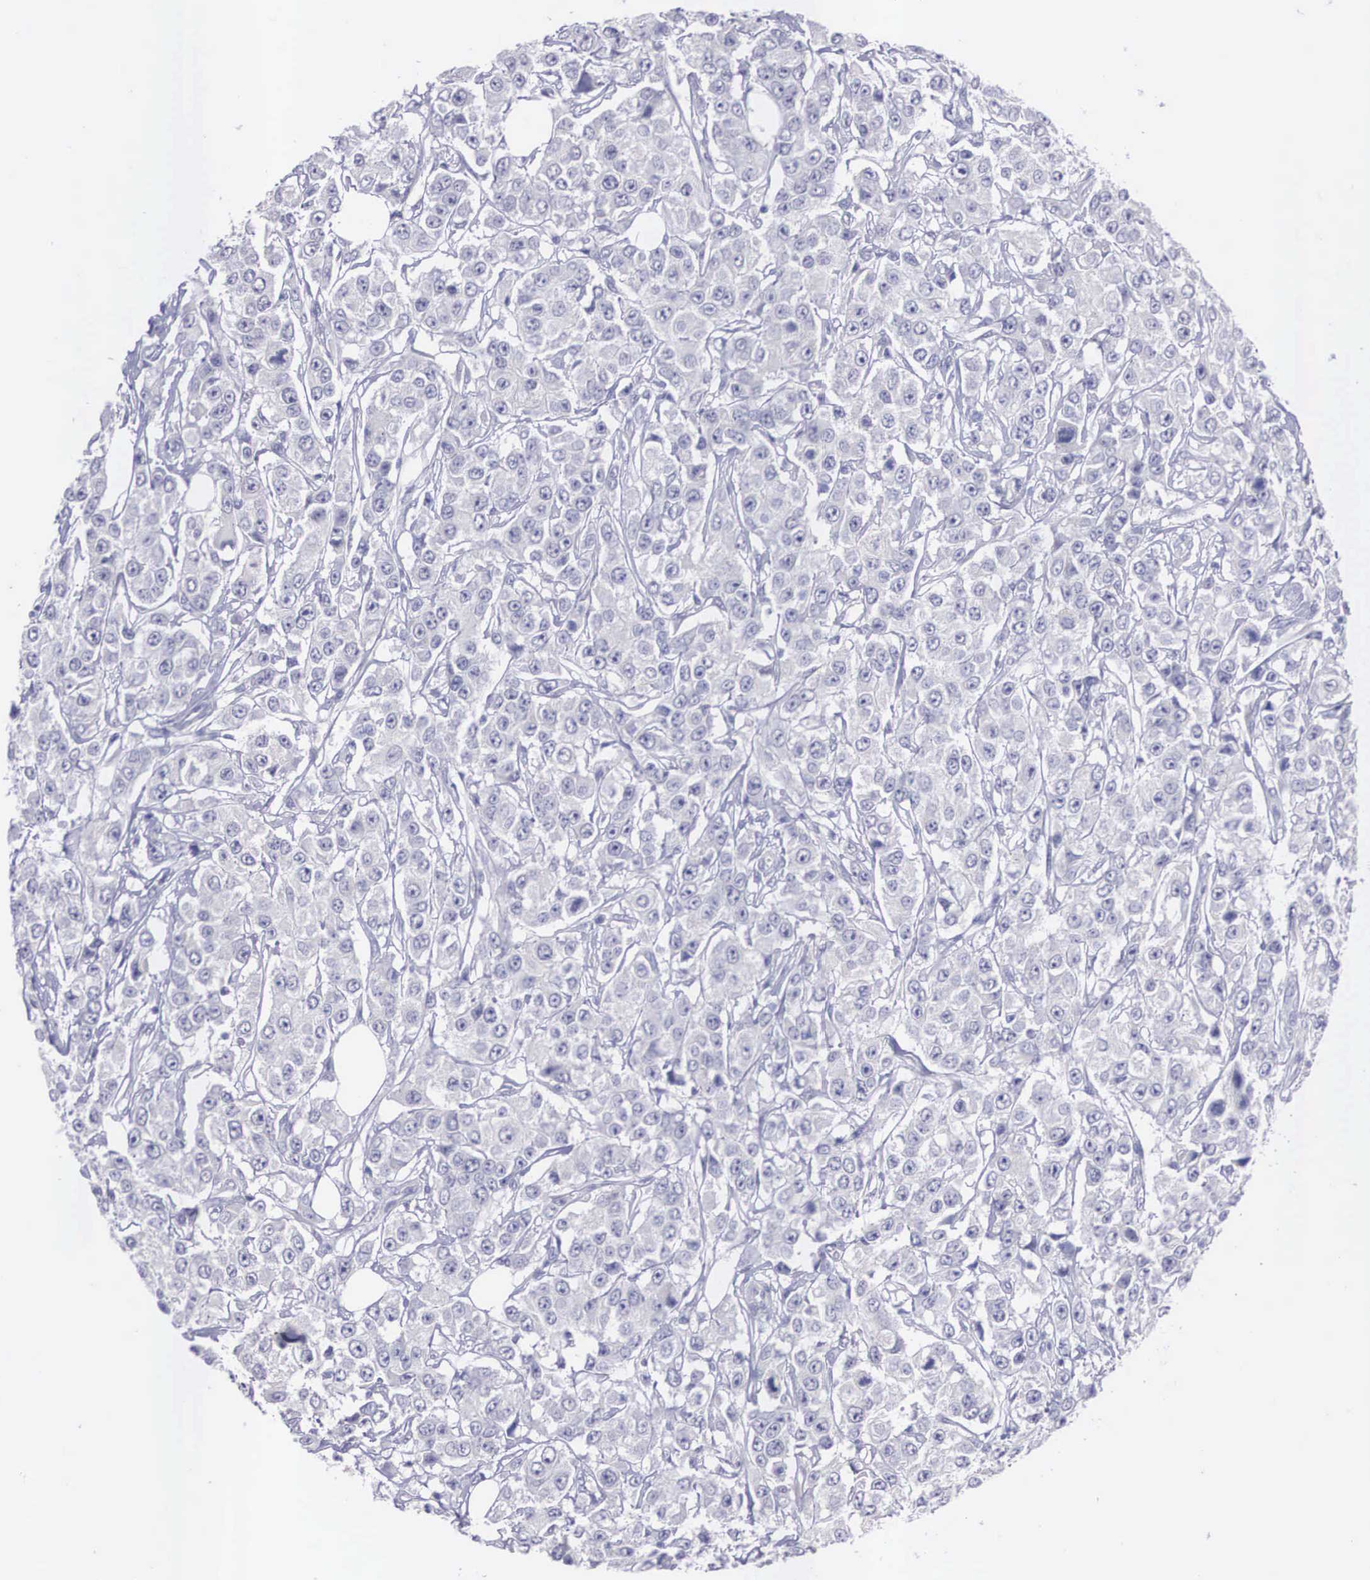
{"staining": {"intensity": "negative", "quantity": "none", "location": "none"}, "tissue": "breast cancer", "cell_type": "Tumor cells", "image_type": "cancer", "snomed": [{"axis": "morphology", "description": "Duct carcinoma"}, {"axis": "topography", "description": "Breast"}], "caption": "There is no significant expression in tumor cells of breast cancer (invasive ductal carcinoma).", "gene": "REPS2", "patient": {"sex": "female", "age": 58}}